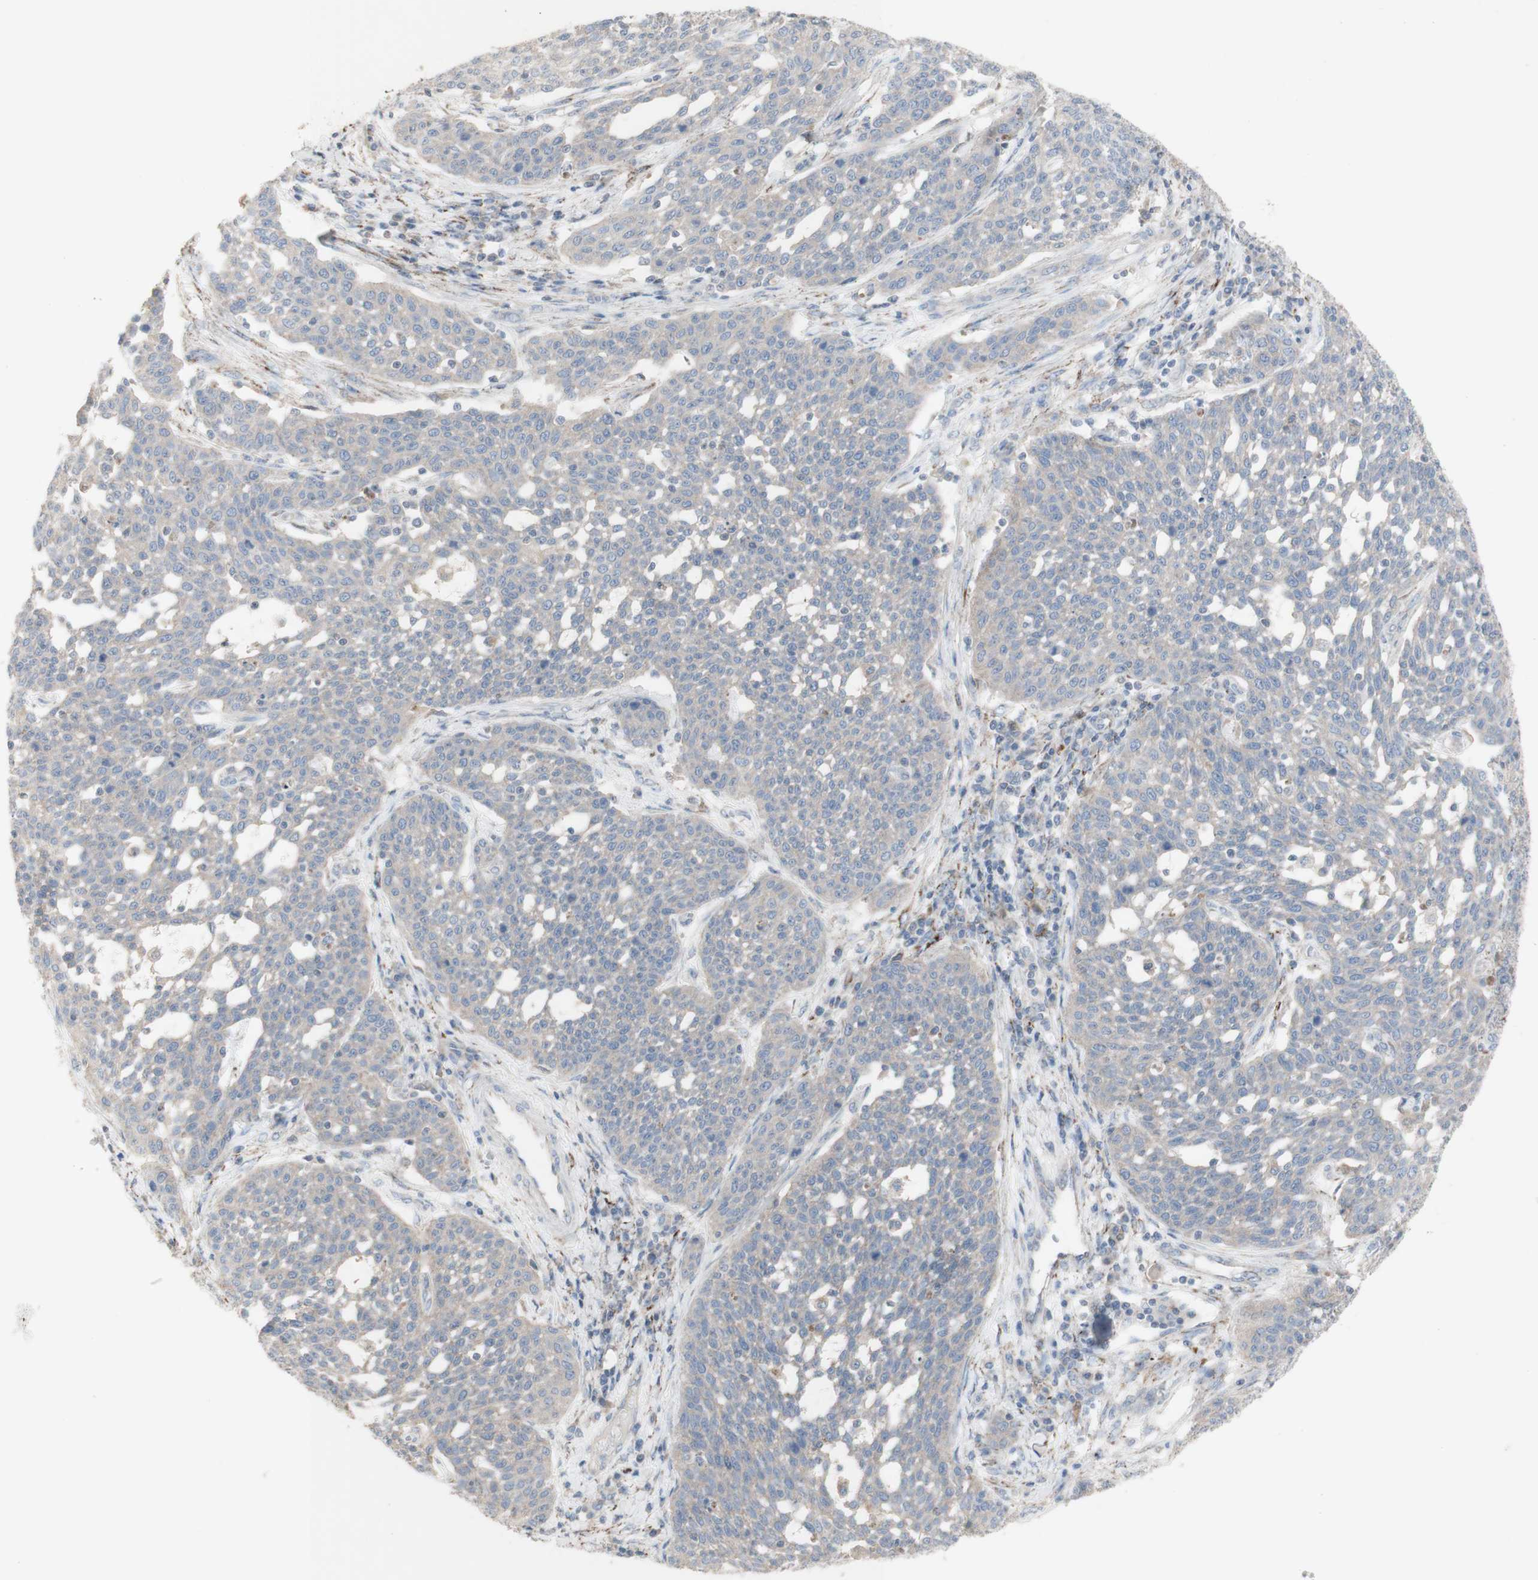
{"staining": {"intensity": "weak", "quantity": "<25%", "location": "cytoplasmic/membranous"}, "tissue": "cervical cancer", "cell_type": "Tumor cells", "image_type": "cancer", "snomed": [{"axis": "morphology", "description": "Squamous cell carcinoma, NOS"}, {"axis": "topography", "description": "Cervix"}], "caption": "This histopathology image is of cervical cancer (squamous cell carcinoma) stained with immunohistochemistry (IHC) to label a protein in brown with the nuclei are counter-stained blue. There is no staining in tumor cells.", "gene": "CNTNAP1", "patient": {"sex": "female", "age": 34}}